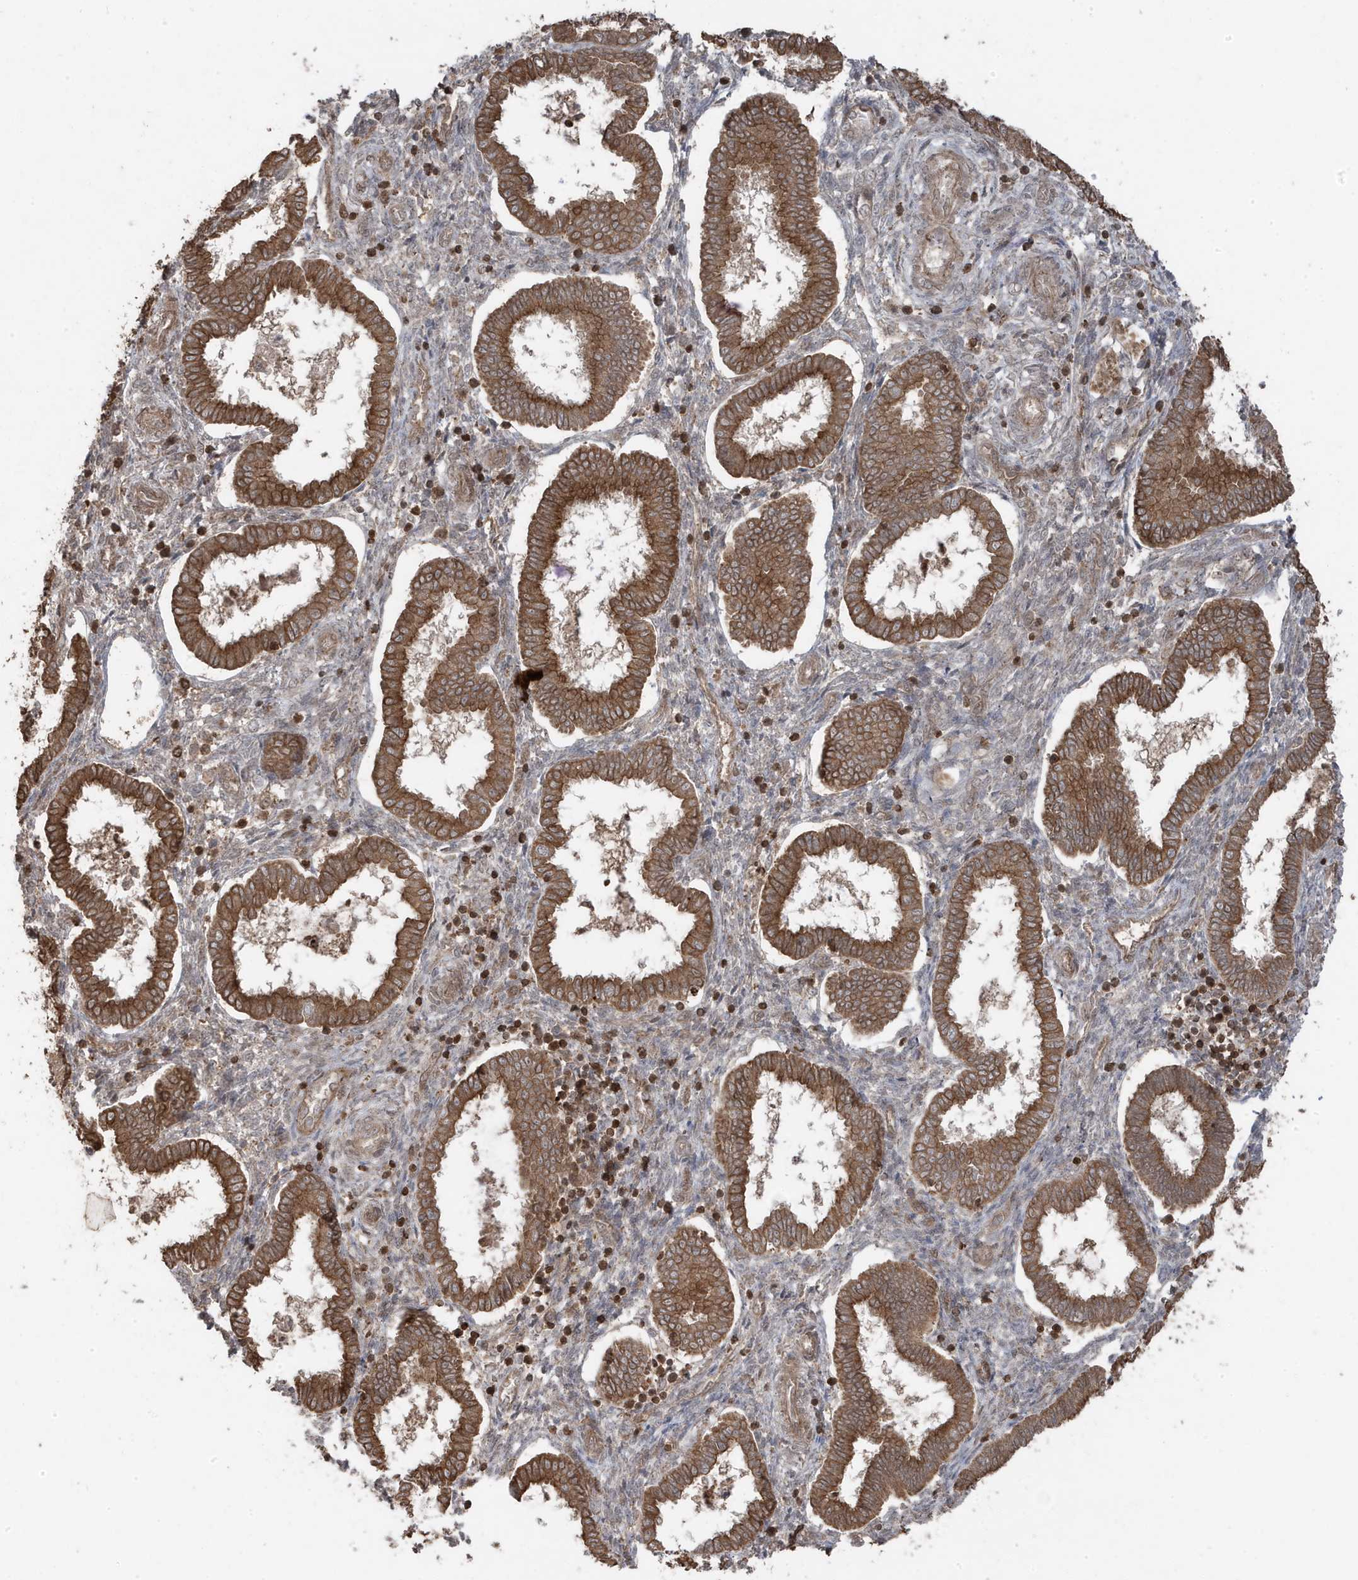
{"staining": {"intensity": "negative", "quantity": "none", "location": "none"}, "tissue": "endometrium", "cell_type": "Cells in endometrial stroma", "image_type": "normal", "snomed": [{"axis": "morphology", "description": "Normal tissue, NOS"}, {"axis": "topography", "description": "Endometrium"}], "caption": "The IHC photomicrograph has no significant staining in cells in endometrial stroma of endometrium. (DAB immunohistochemistry (IHC), high magnification).", "gene": "ASAP1", "patient": {"sex": "female", "age": 24}}